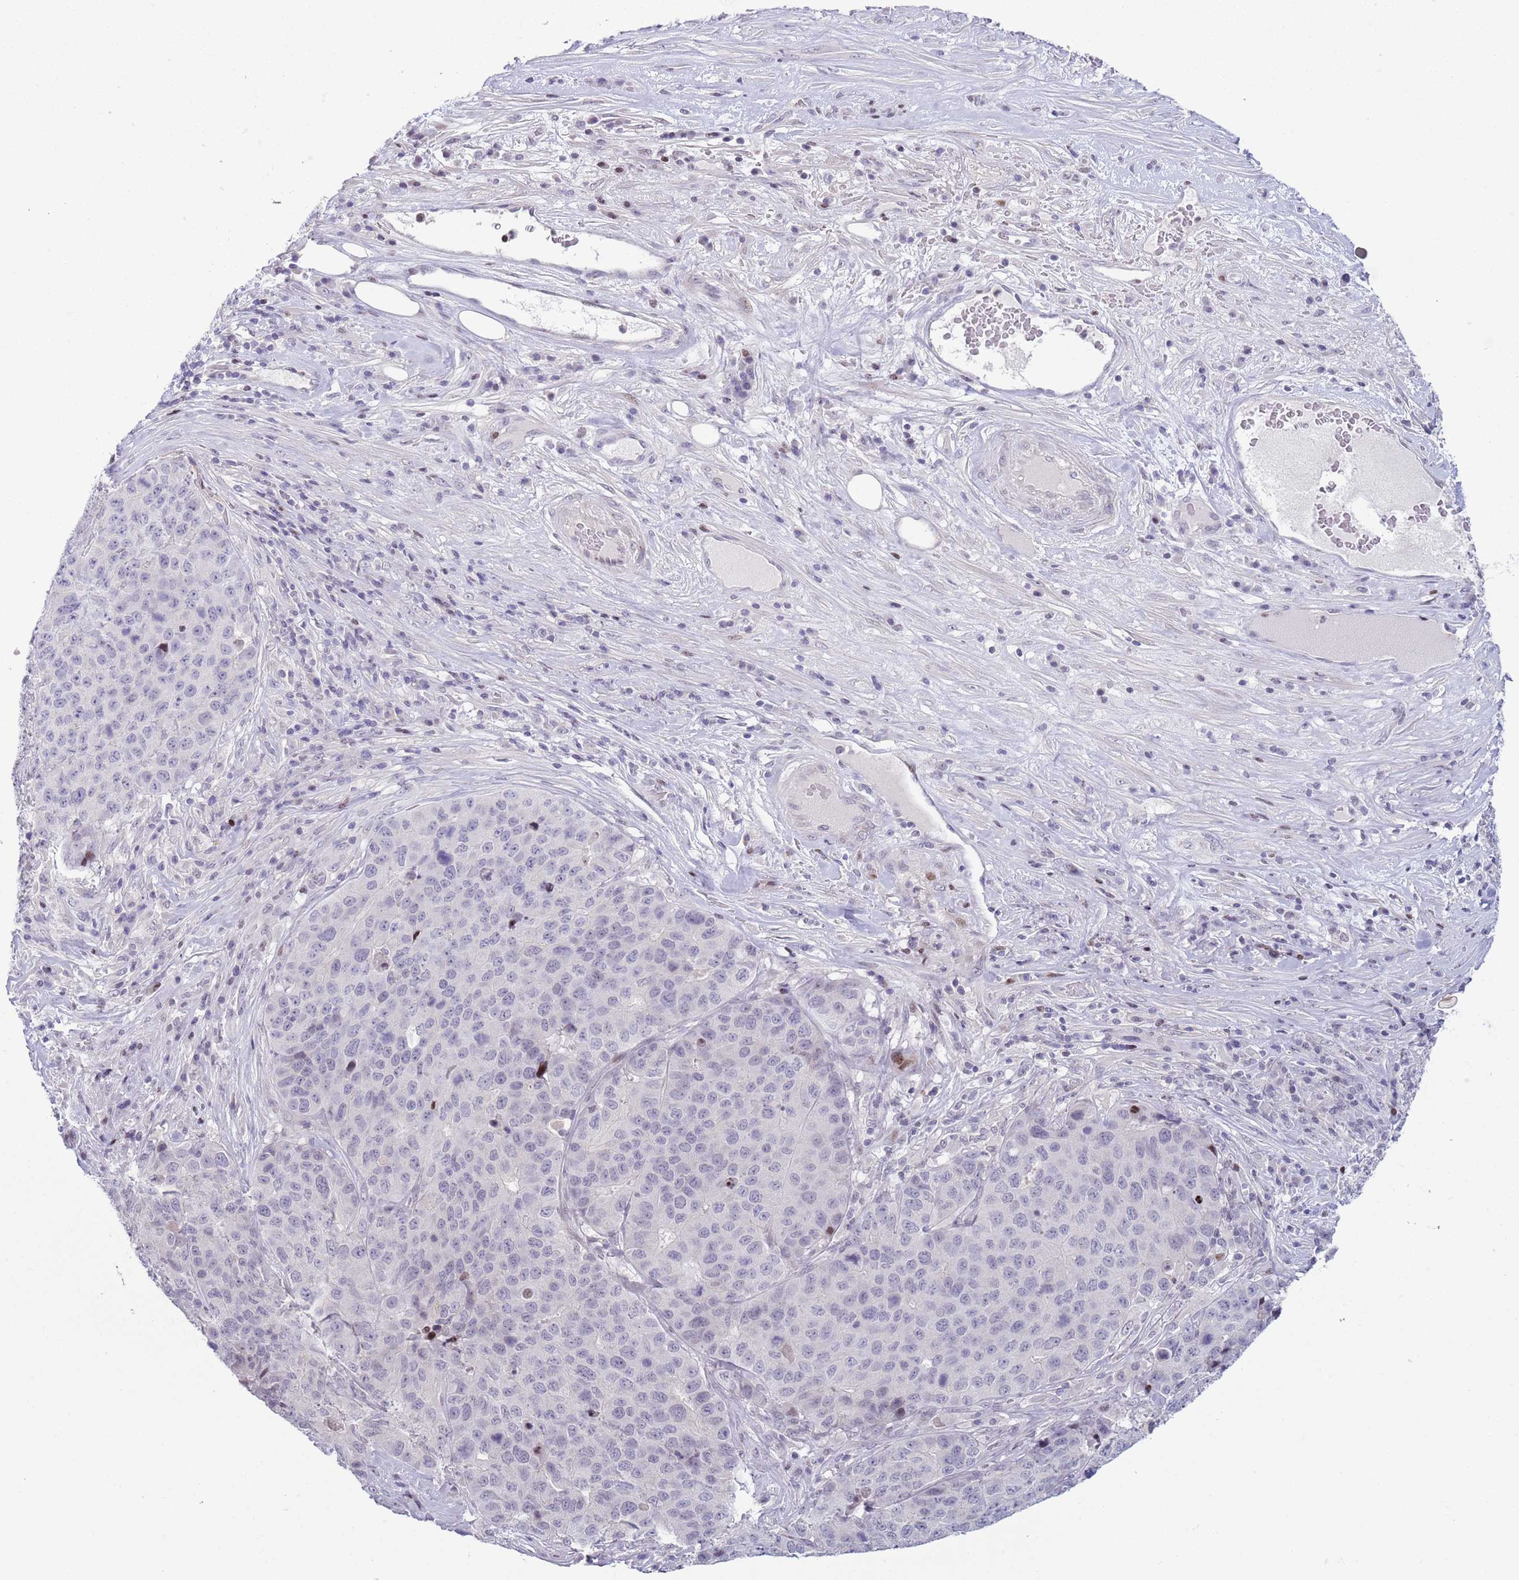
{"staining": {"intensity": "negative", "quantity": "none", "location": "none"}, "tissue": "stomach cancer", "cell_type": "Tumor cells", "image_type": "cancer", "snomed": [{"axis": "morphology", "description": "Adenocarcinoma, NOS"}, {"axis": "topography", "description": "Stomach"}], "caption": "The histopathology image demonstrates no significant expression in tumor cells of adenocarcinoma (stomach). (DAB IHC with hematoxylin counter stain).", "gene": "MFSD10", "patient": {"sex": "male", "age": 71}}